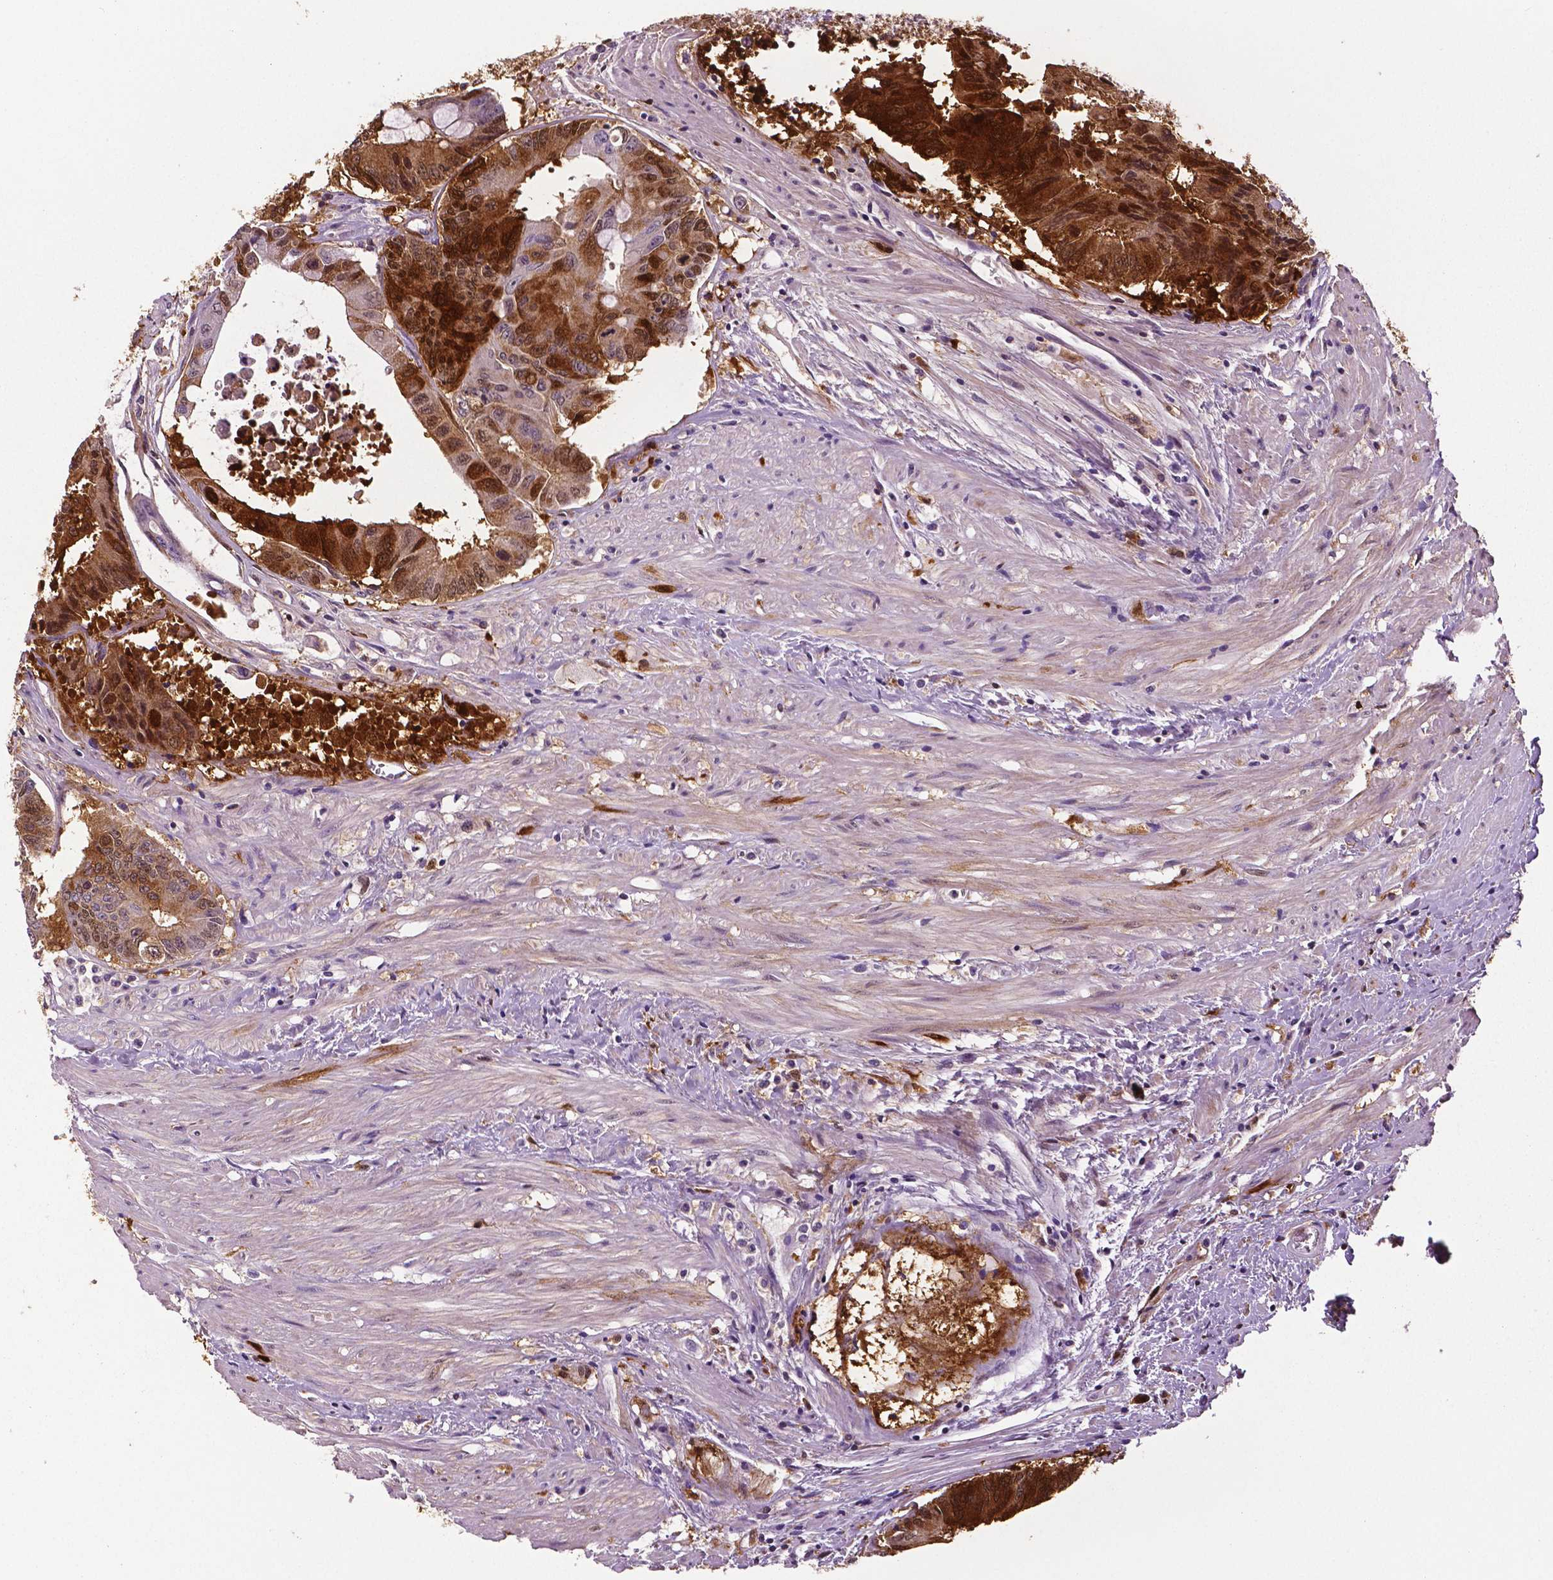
{"staining": {"intensity": "strong", "quantity": ">75%", "location": "cytoplasmic/membranous,nuclear"}, "tissue": "colorectal cancer", "cell_type": "Tumor cells", "image_type": "cancer", "snomed": [{"axis": "morphology", "description": "Adenocarcinoma, NOS"}, {"axis": "topography", "description": "Rectum"}], "caption": "Human colorectal cancer stained with a protein marker demonstrates strong staining in tumor cells.", "gene": "PHGDH", "patient": {"sex": "male", "age": 59}}